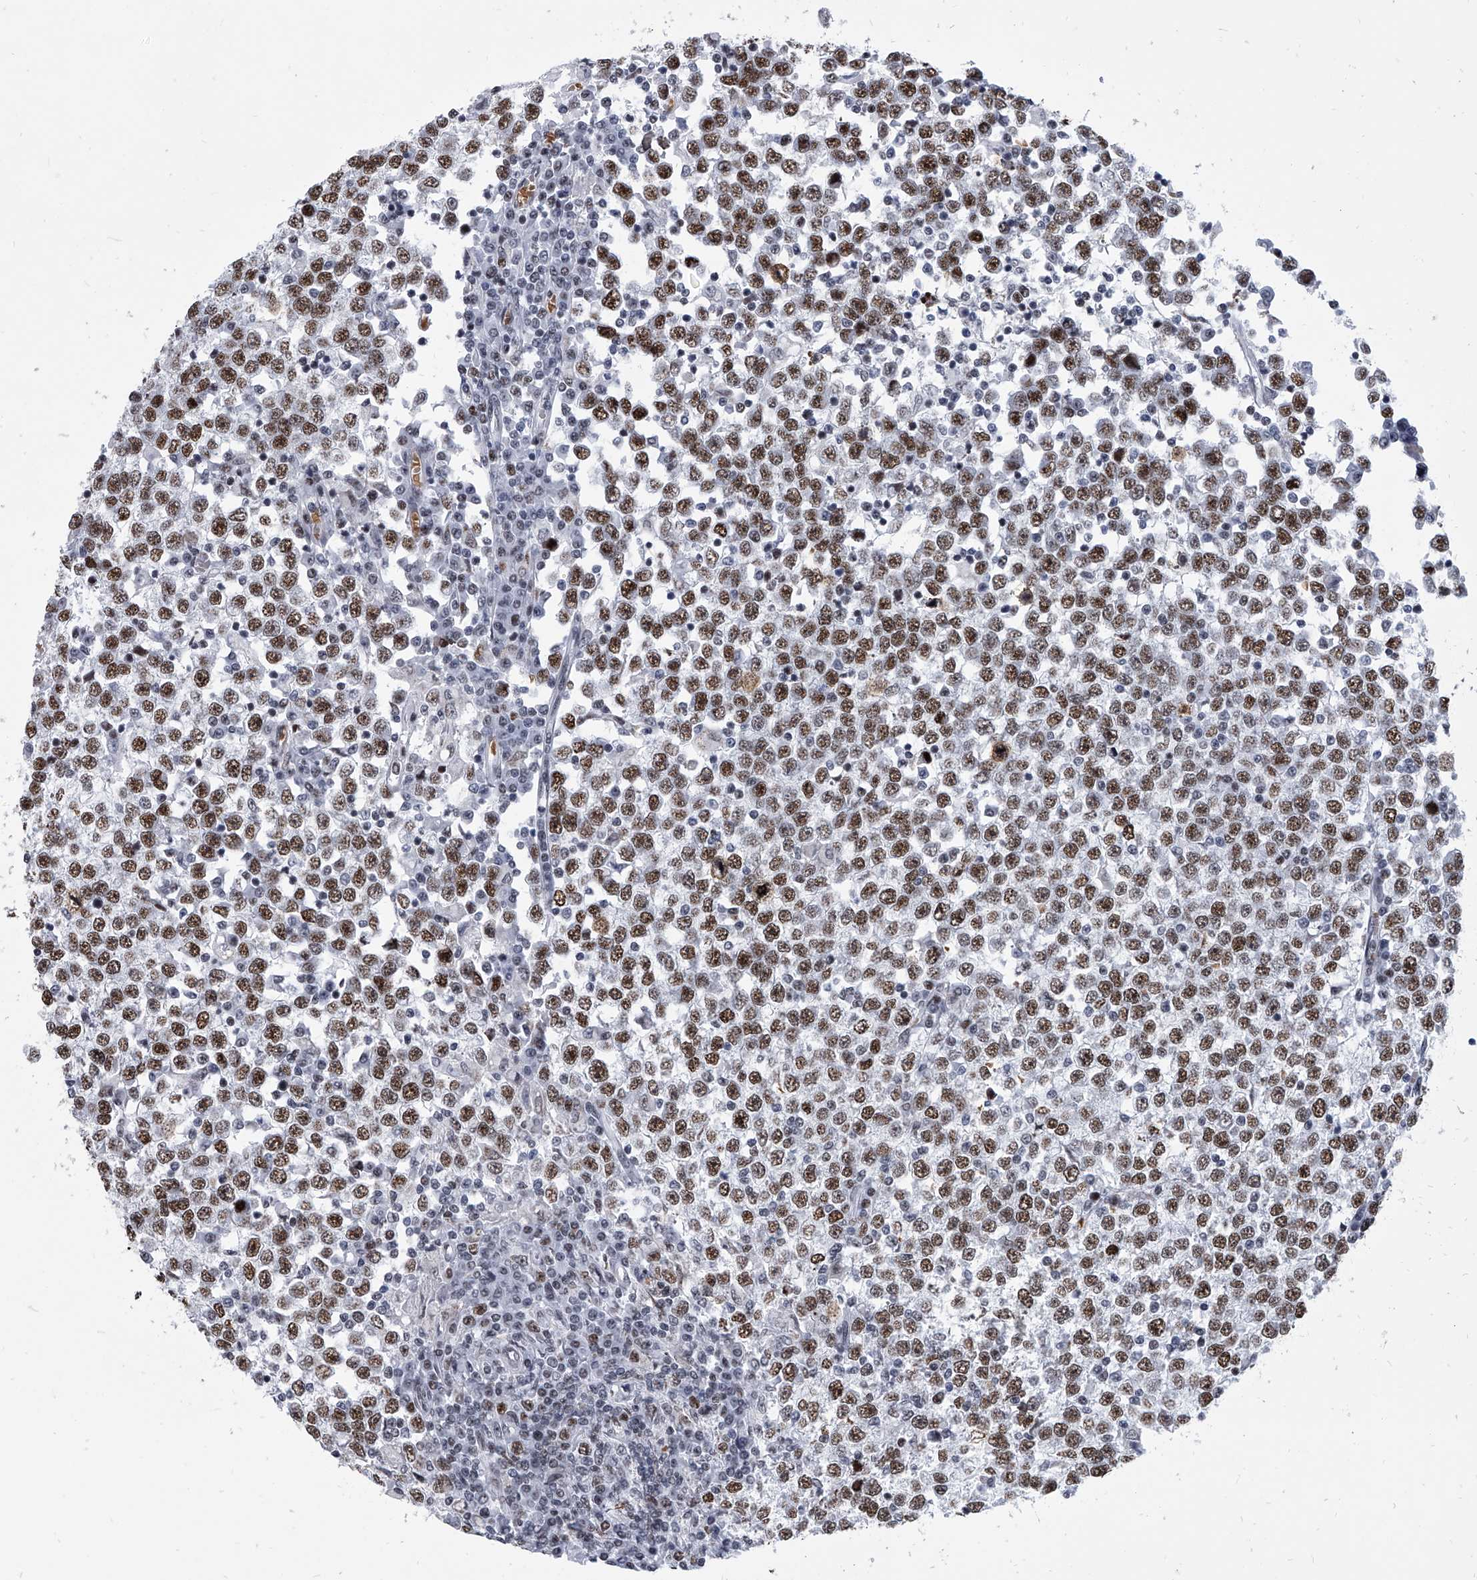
{"staining": {"intensity": "moderate", "quantity": ">75%", "location": "nuclear"}, "tissue": "testis cancer", "cell_type": "Tumor cells", "image_type": "cancer", "snomed": [{"axis": "morphology", "description": "Seminoma, NOS"}, {"axis": "topography", "description": "Testis"}], "caption": "Moderate nuclear staining is appreciated in approximately >75% of tumor cells in testis cancer (seminoma).", "gene": "SIM2", "patient": {"sex": "male", "age": 65}}